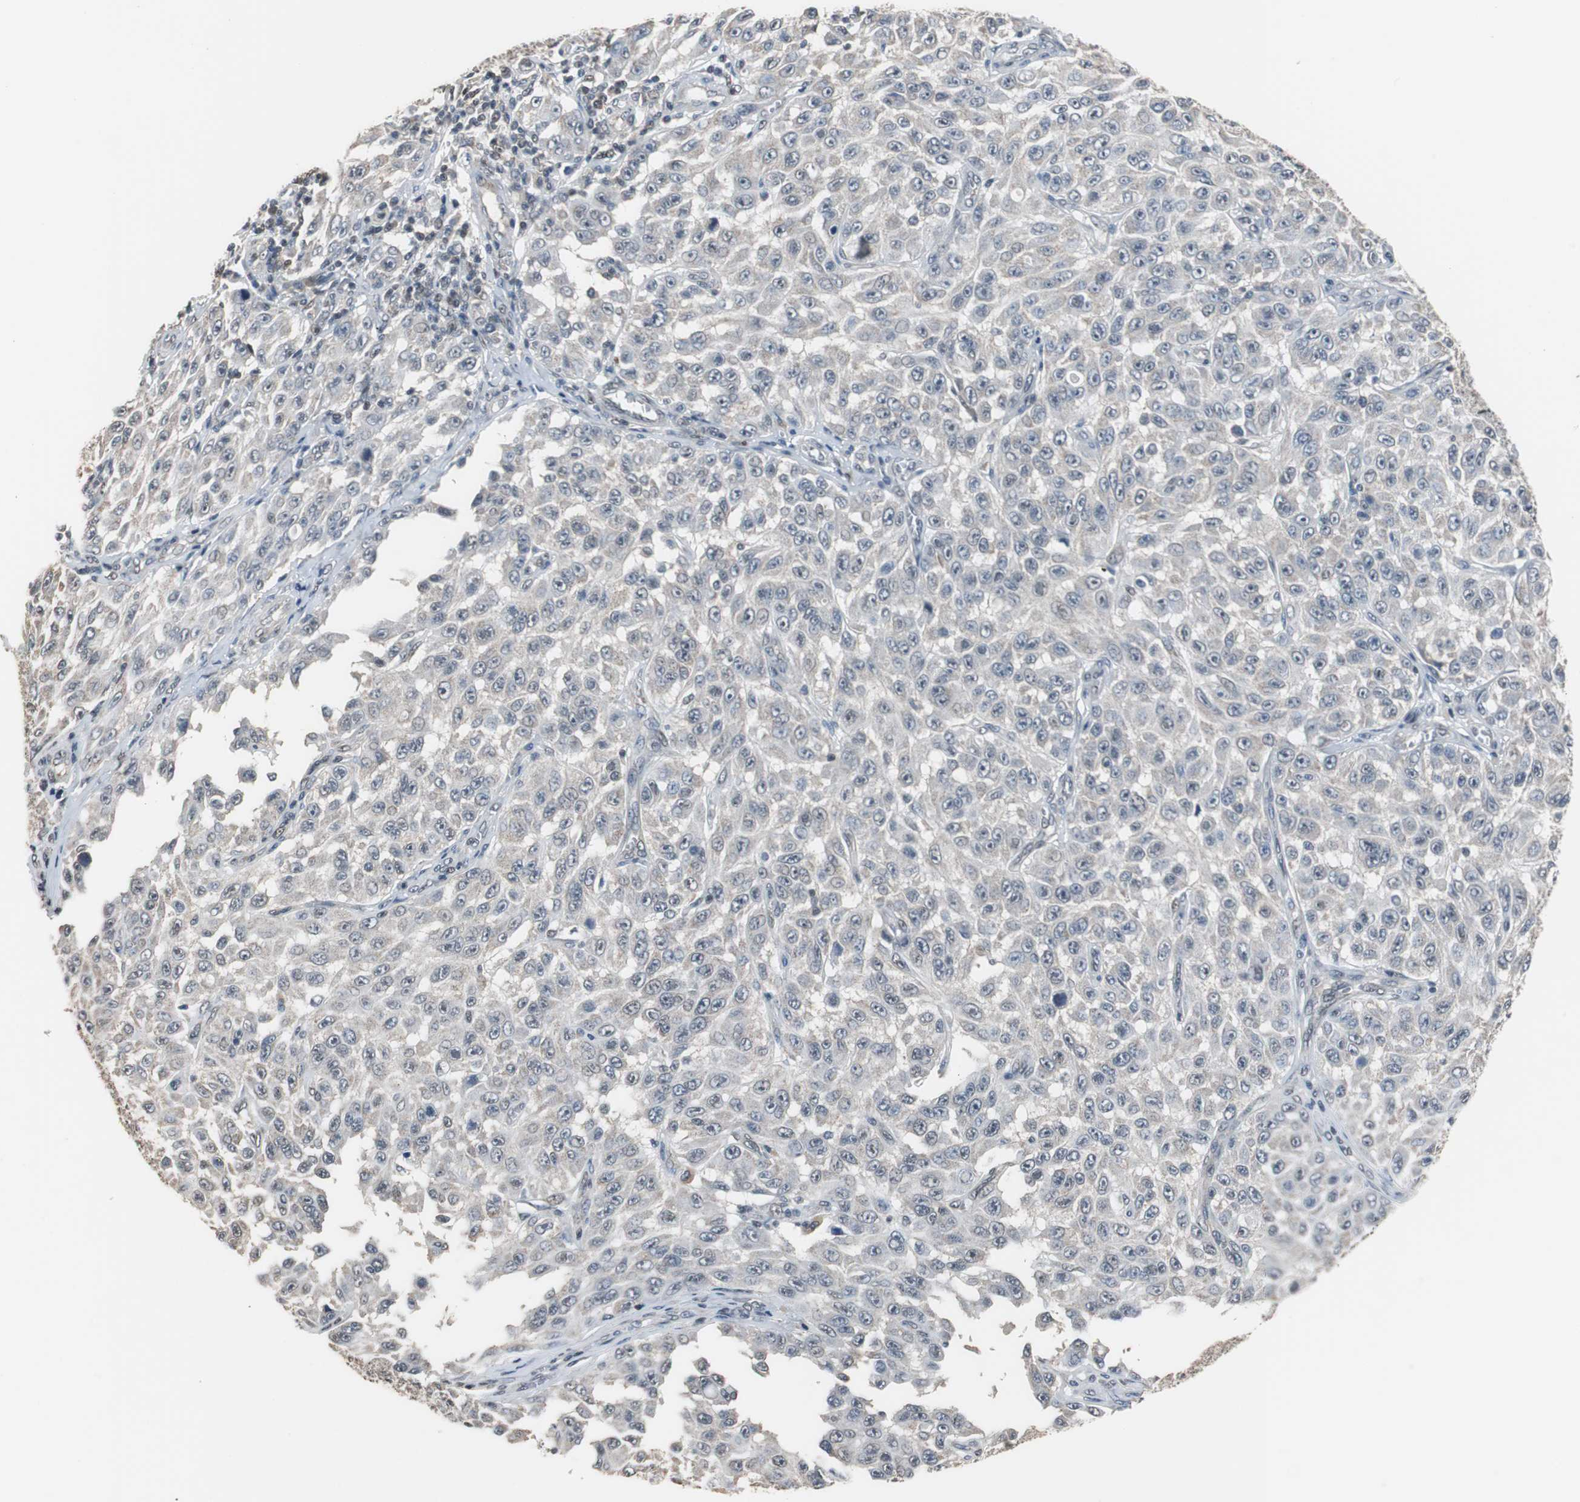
{"staining": {"intensity": "negative", "quantity": "none", "location": "none"}, "tissue": "melanoma", "cell_type": "Tumor cells", "image_type": "cancer", "snomed": [{"axis": "morphology", "description": "Malignant melanoma, NOS"}, {"axis": "topography", "description": "Skin"}], "caption": "Immunohistochemistry of melanoma reveals no staining in tumor cells. The staining was performed using DAB to visualize the protein expression in brown, while the nuclei were stained in blue with hematoxylin (Magnification: 20x).", "gene": "ZHX2", "patient": {"sex": "male", "age": 30}}